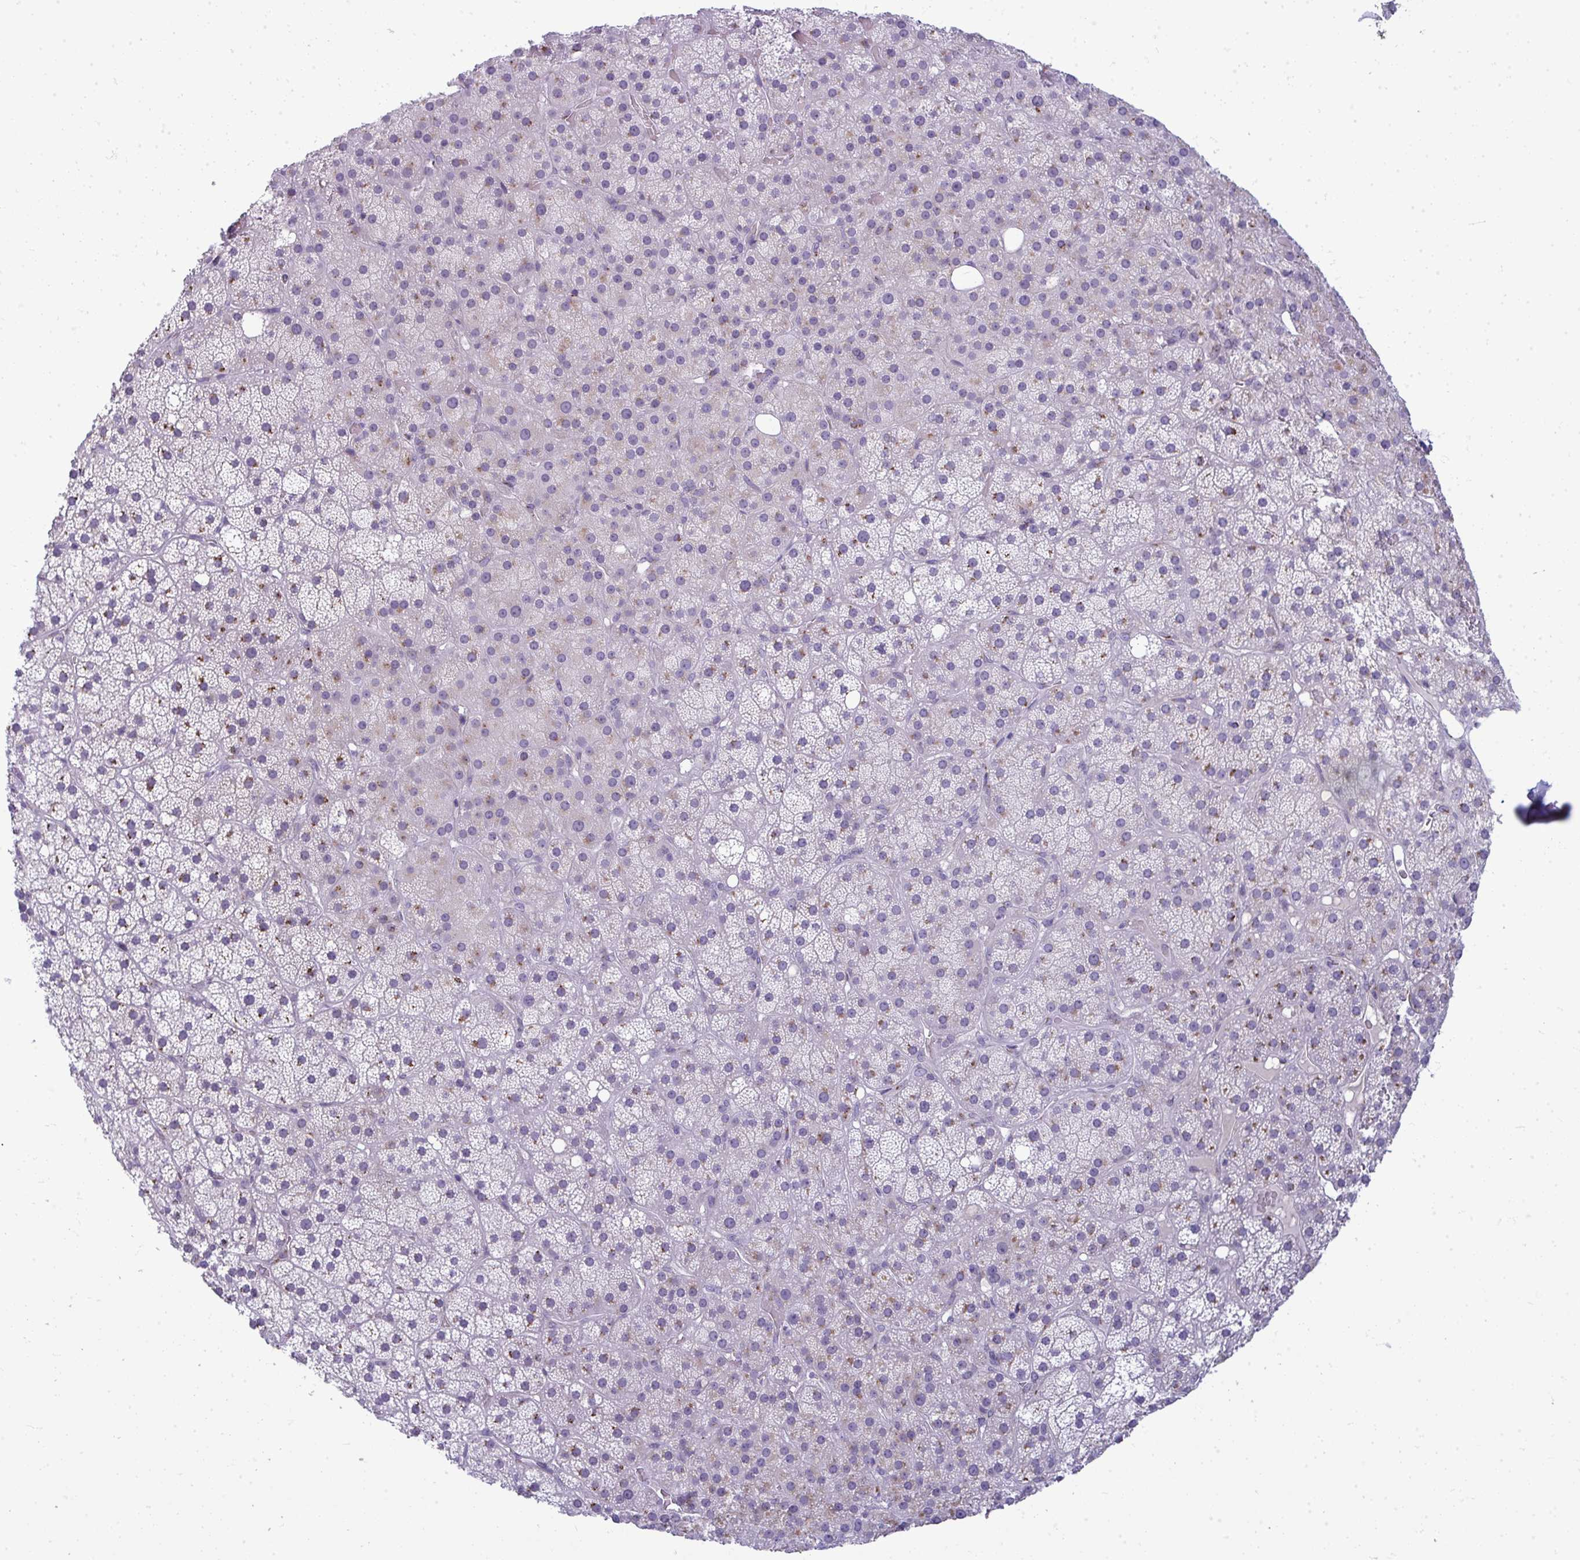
{"staining": {"intensity": "moderate", "quantity": "<25%", "location": "cytoplasmic/membranous"}, "tissue": "adrenal gland", "cell_type": "Glandular cells", "image_type": "normal", "snomed": [{"axis": "morphology", "description": "Normal tissue, NOS"}, {"axis": "topography", "description": "Adrenal gland"}], "caption": "IHC of benign human adrenal gland shows low levels of moderate cytoplasmic/membranous positivity in approximately <25% of glandular cells. The staining was performed using DAB (3,3'-diaminobenzidine), with brown indicating positive protein expression. Nuclei are stained blue with hematoxylin.", "gene": "DTX4", "patient": {"sex": "male", "age": 53}}